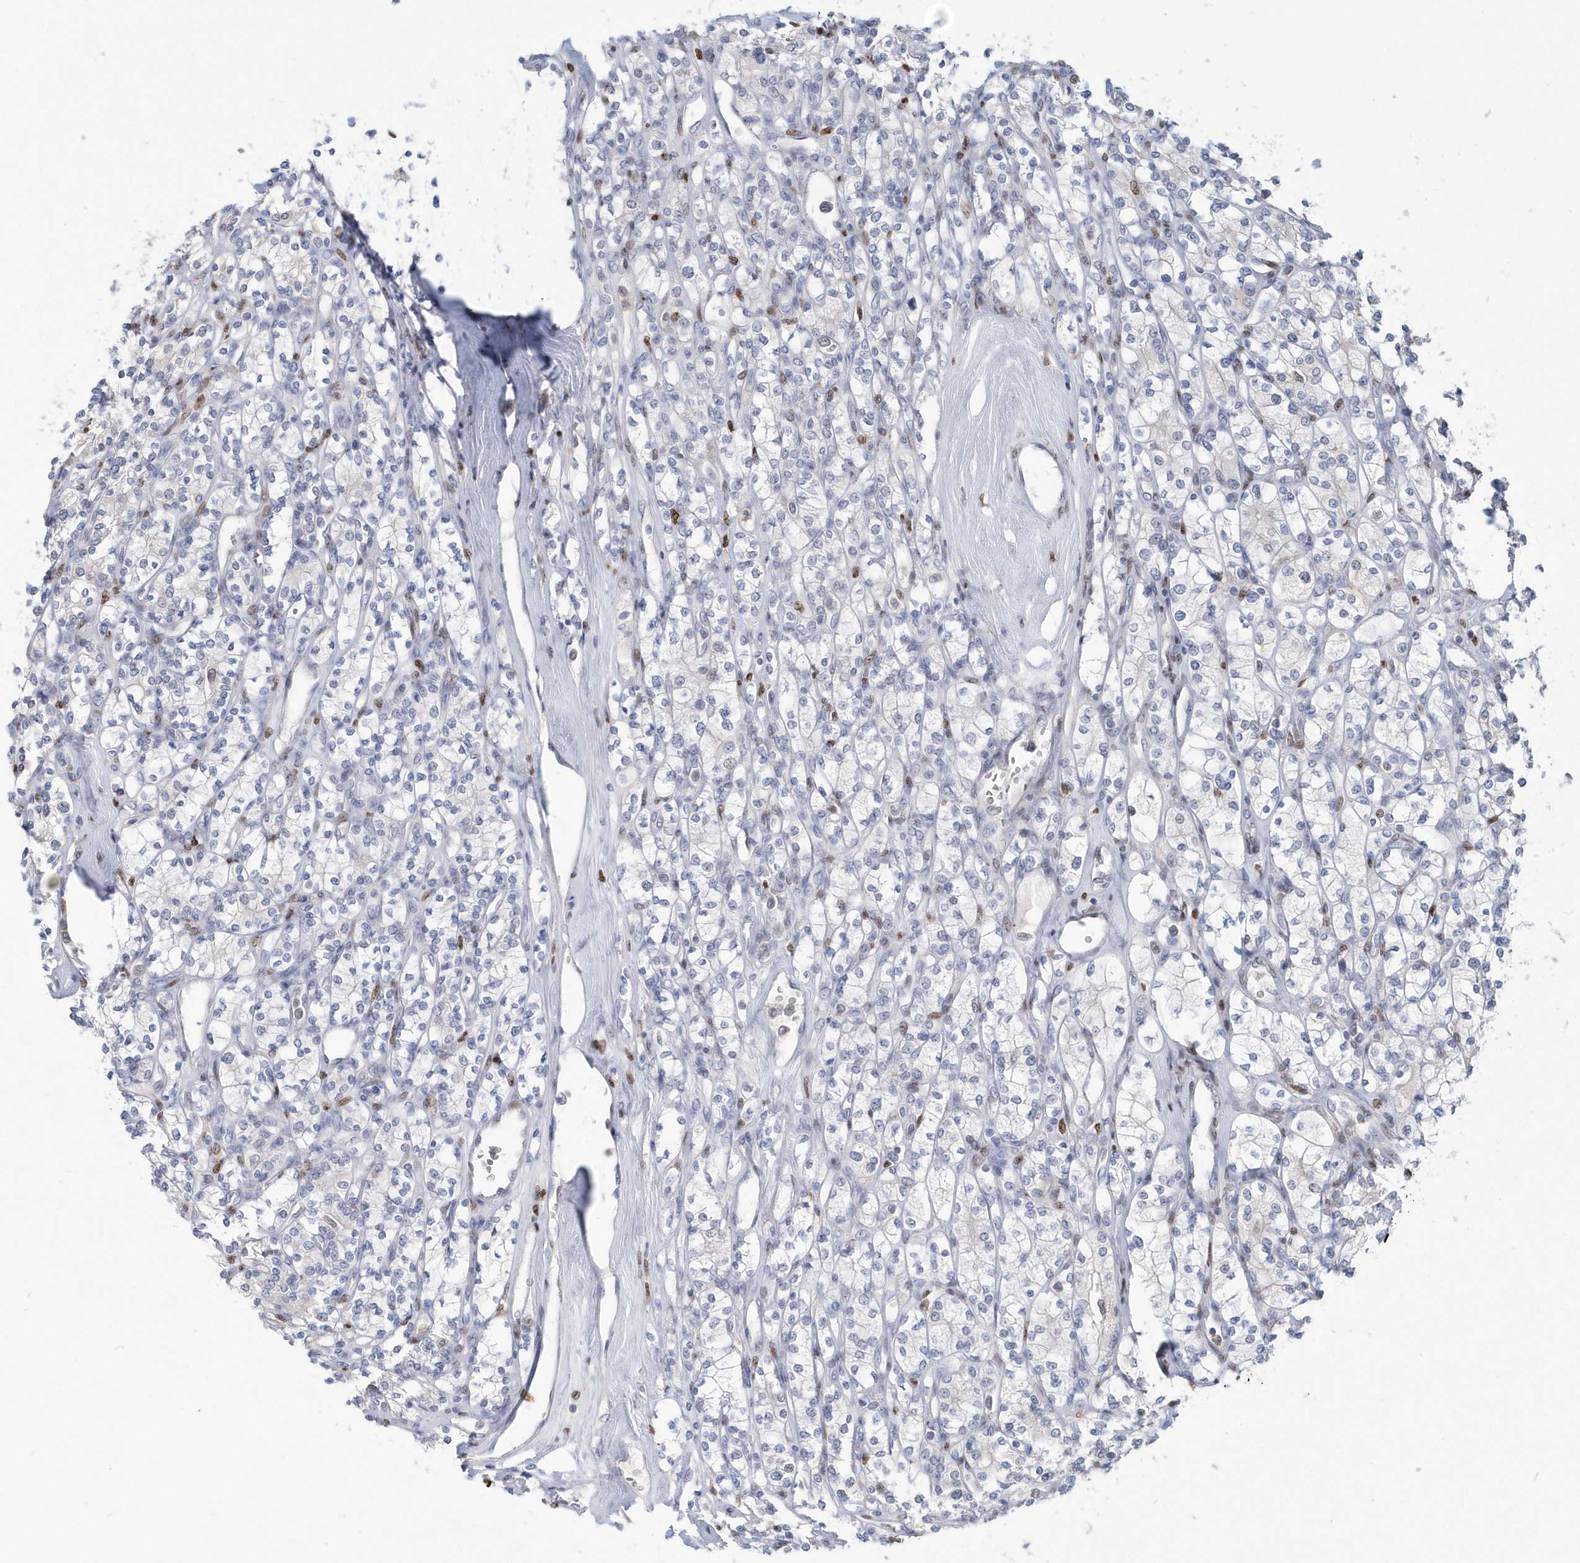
{"staining": {"intensity": "negative", "quantity": "none", "location": "none"}, "tissue": "renal cancer", "cell_type": "Tumor cells", "image_type": "cancer", "snomed": [{"axis": "morphology", "description": "Adenocarcinoma, NOS"}, {"axis": "topography", "description": "Kidney"}], "caption": "High power microscopy image of an immunohistochemistry image of renal cancer, revealing no significant positivity in tumor cells. (Stains: DAB (3,3'-diaminobenzidine) immunohistochemistry (IHC) with hematoxylin counter stain, Microscopy: brightfield microscopy at high magnification).", "gene": "MACROH2A2", "patient": {"sex": "male", "age": 77}}